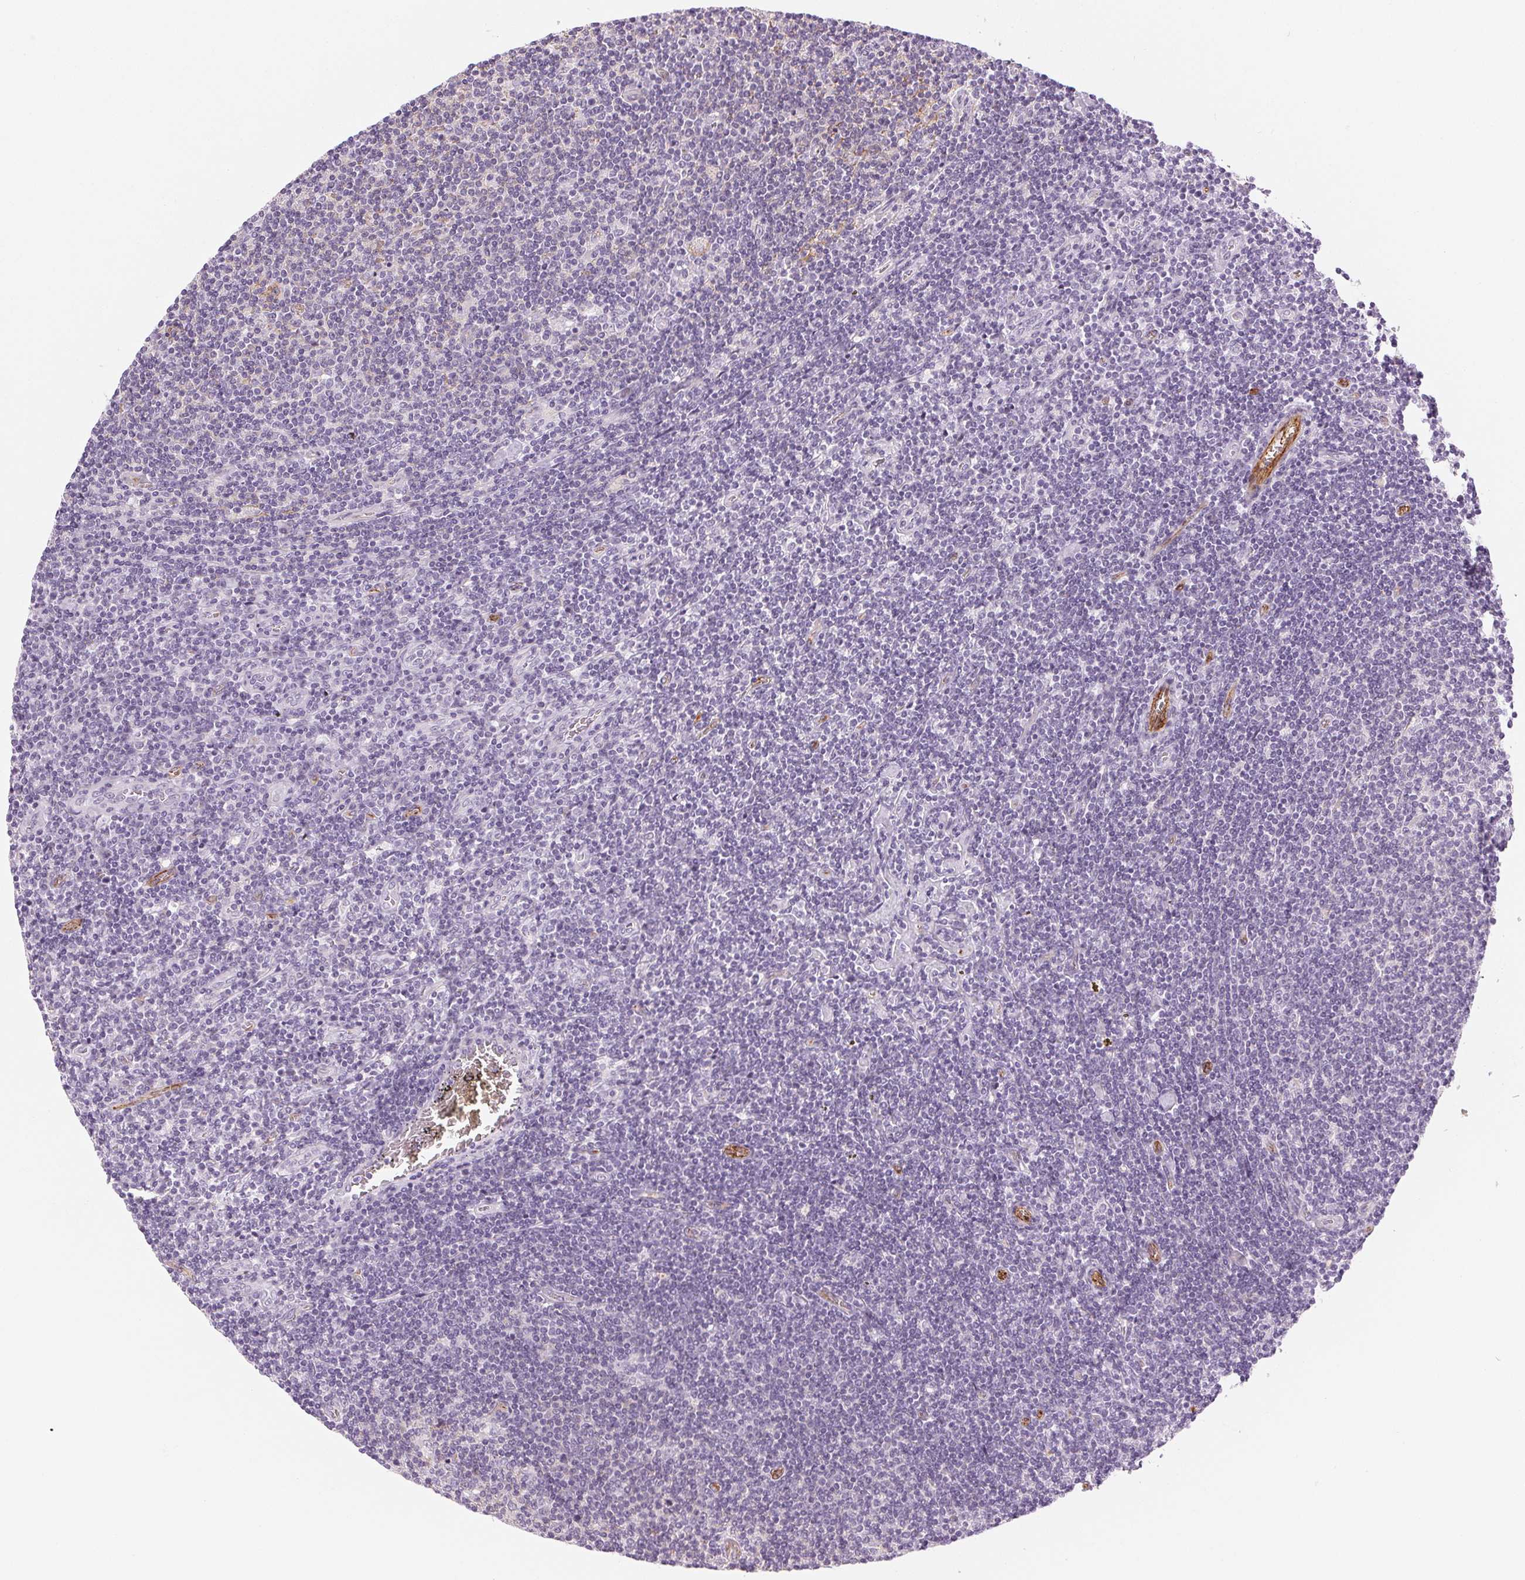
{"staining": {"intensity": "negative", "quantity": "none", "location": "none"}, "tissue": "lymphoma", "cell_type": "Tumor cells", "image_type": "cancer", "snomed": [{"axis": "morphology", "description": "Hodgkin's disease, NOS"}, {"axis": "topography", "description": "Lymph node"}], "caption": "There is no significant staining in tumor cells of lymphoma.", "gene": "AIF1L", "patient": {"sex": "male", "age": 40}}